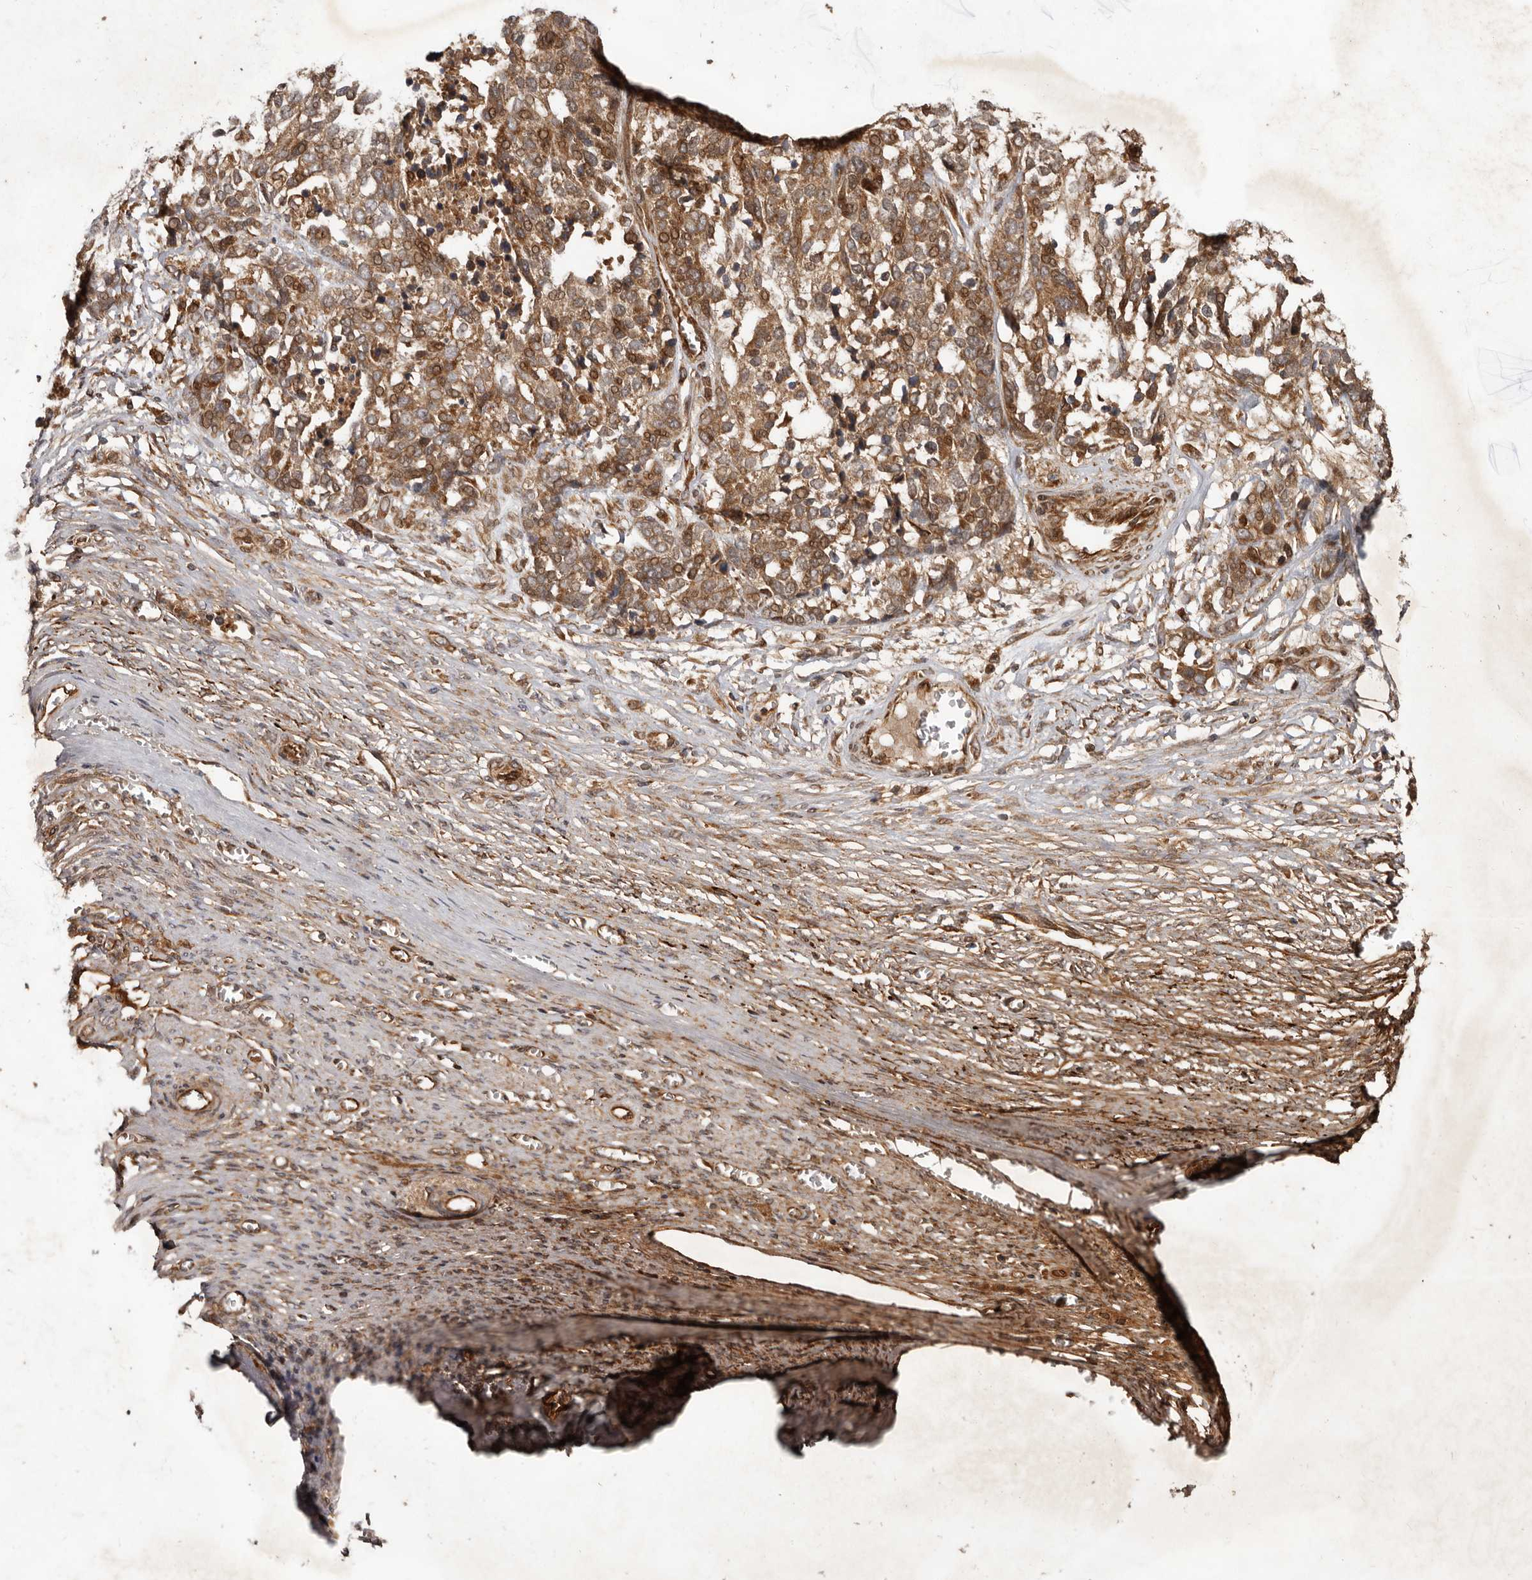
{"staining": {"intensity": "weak", "quantity": ">75%", "location": "cytoplasmic/membranous"}, "tissue": "ovarian cancer", "cell_type": "Tumor cells", "image_type": "cancer", "snomed": [{"axis": "morphology", "description": "Cystadenocarcinoma, serous, NOS"}, {"axis": "topography", "description": "Ovary"}], "caption": "Immunohistochemical staining of human ovarian serous cystadenocarcinoma reveals low levels of weak cytoplasmic/membranous expression in approximately >75% of tumor cells.", "gene": "STK36", "patient": {"sex": "female", "age": 44}}